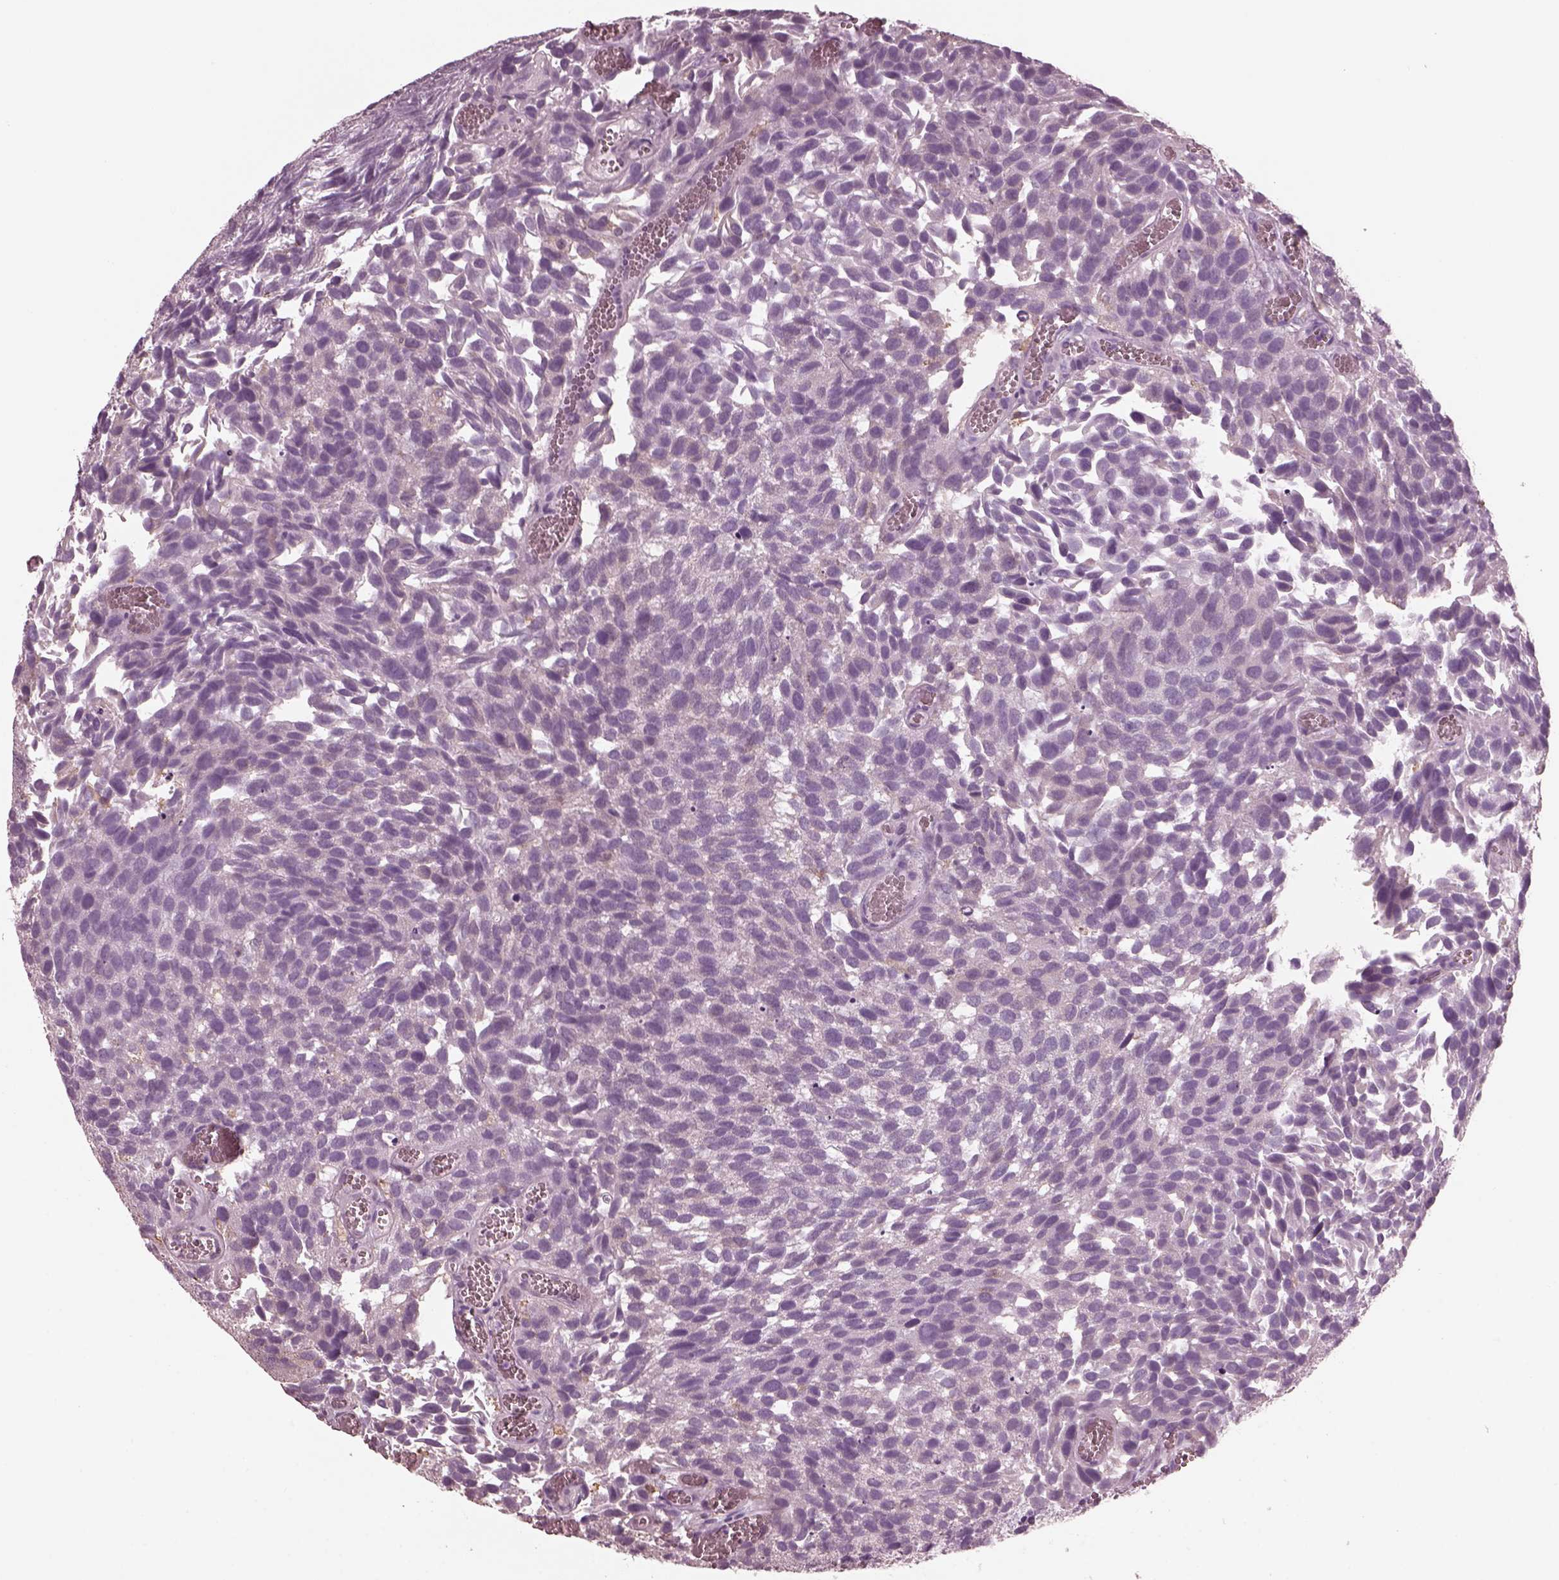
{"staining": {"intensity": "negative", "quantity": "none", "location": "none"}, "tissue": "urothelial cancer", "cell_type": "Tumor cells", "image_type": "cancer", "snomed": [{"axis": "morphology", "description": "Urothelial carcinoma, Low grade"}, {"axis": "topography", "description": "Urinary bladder"}], "caption": "An immunohistochemistry image of urothelial cancer is shown. There is no staining in tumor cells of urothelial cancer.", "gene": "CGA", "patient": {"sex": "female", "age": 69}}